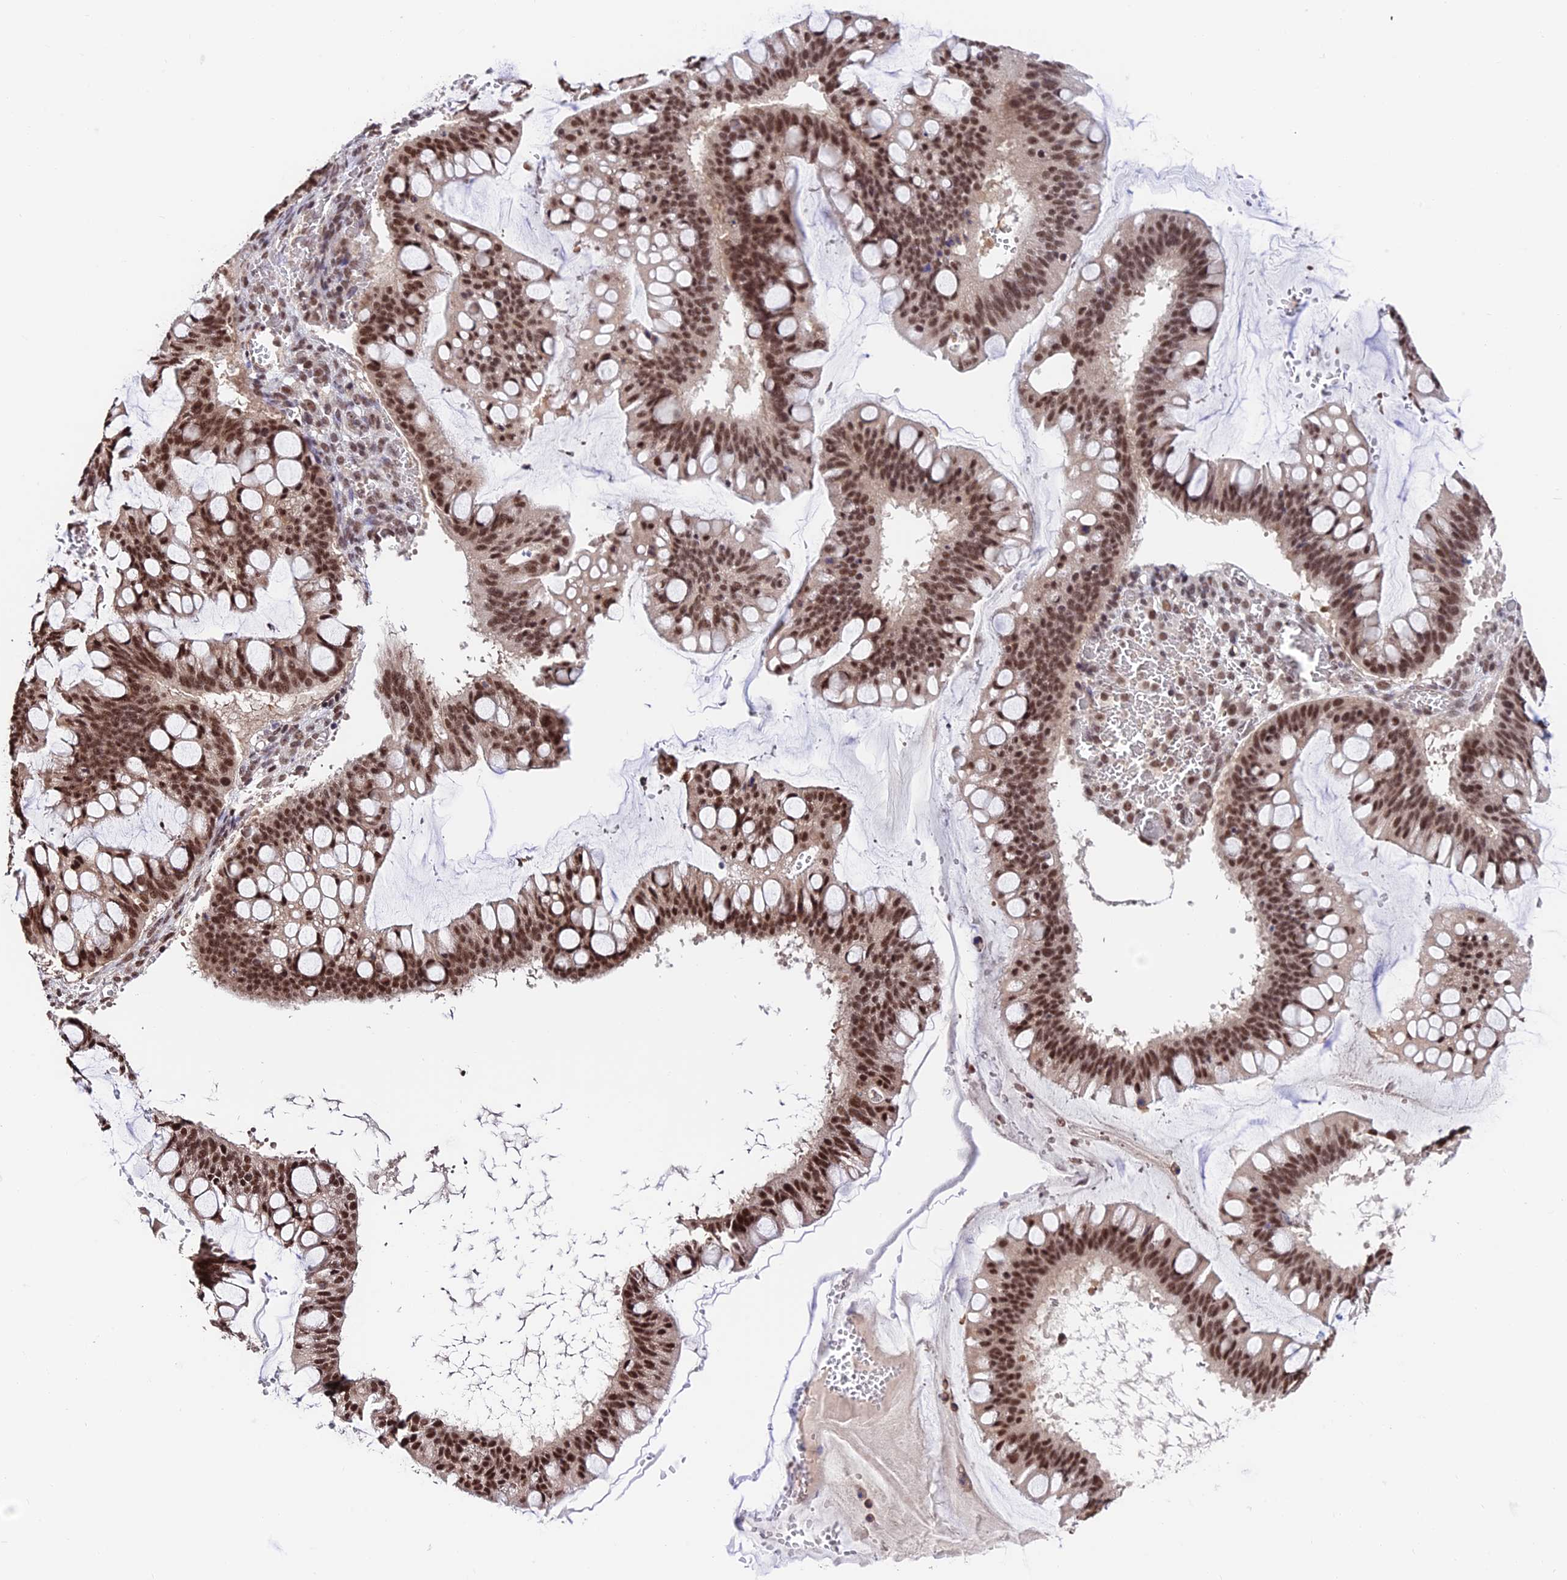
{"staining": {"intensity": "moderate", "quantity": ">75%", "location": "nuclear"}, "tissue": "ovarian cancer", "cell_type": "Tumor cells", "image_type": "cancer", "snomed": [{"axis": "morphology", "description": "Cystadenocarcinoma, mucinous, NOS"}, {"axis": "topography", "description": "Ovary"}], "caption": "The immunohistochemical stain shows moderate nuclear positivity in tumor cells of ovarian cancer tissue.", "gene": "RBM42", "patient": {"sex": "female", "age": 73}}